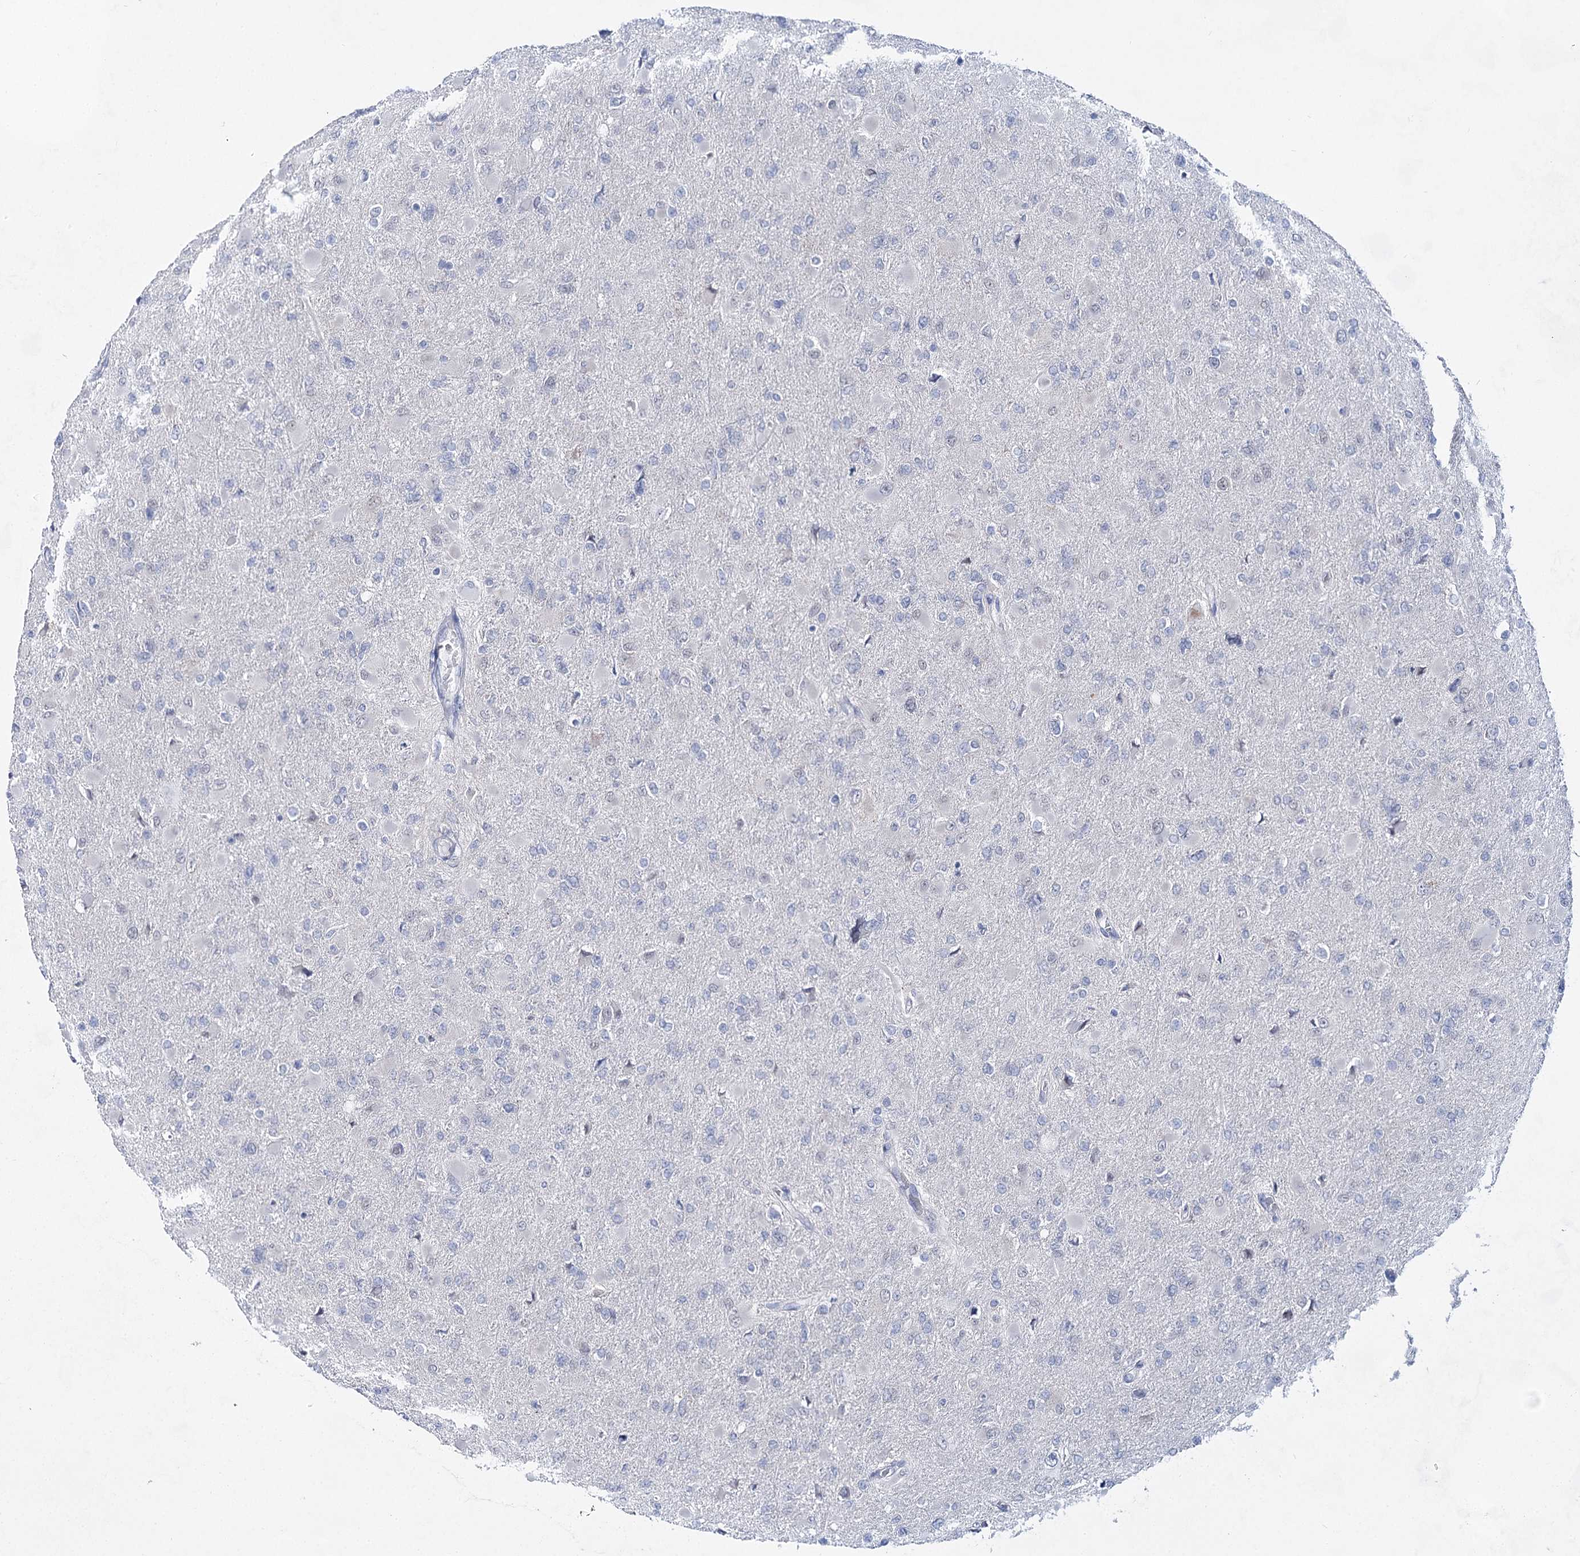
{"staining": {"intensity": "negative", "quantity": "none", "location": "none"}, "tissue": "glioma", "cell_type": "Tumor cells", "image_type": "cancer", "snomed": [{"axis": "morphology", "description": "Glioma, malignant, High grade"}, {"axis": "topography", "description": "Cerebral cortex"}], "caption": "Protein analysis of malignant glioma (high-grade) reveals no significant staining in tumor cells. Nuclei are stained in blue.", "gene": "BPHL", "patient": {"sex": "female", "age": 36}}